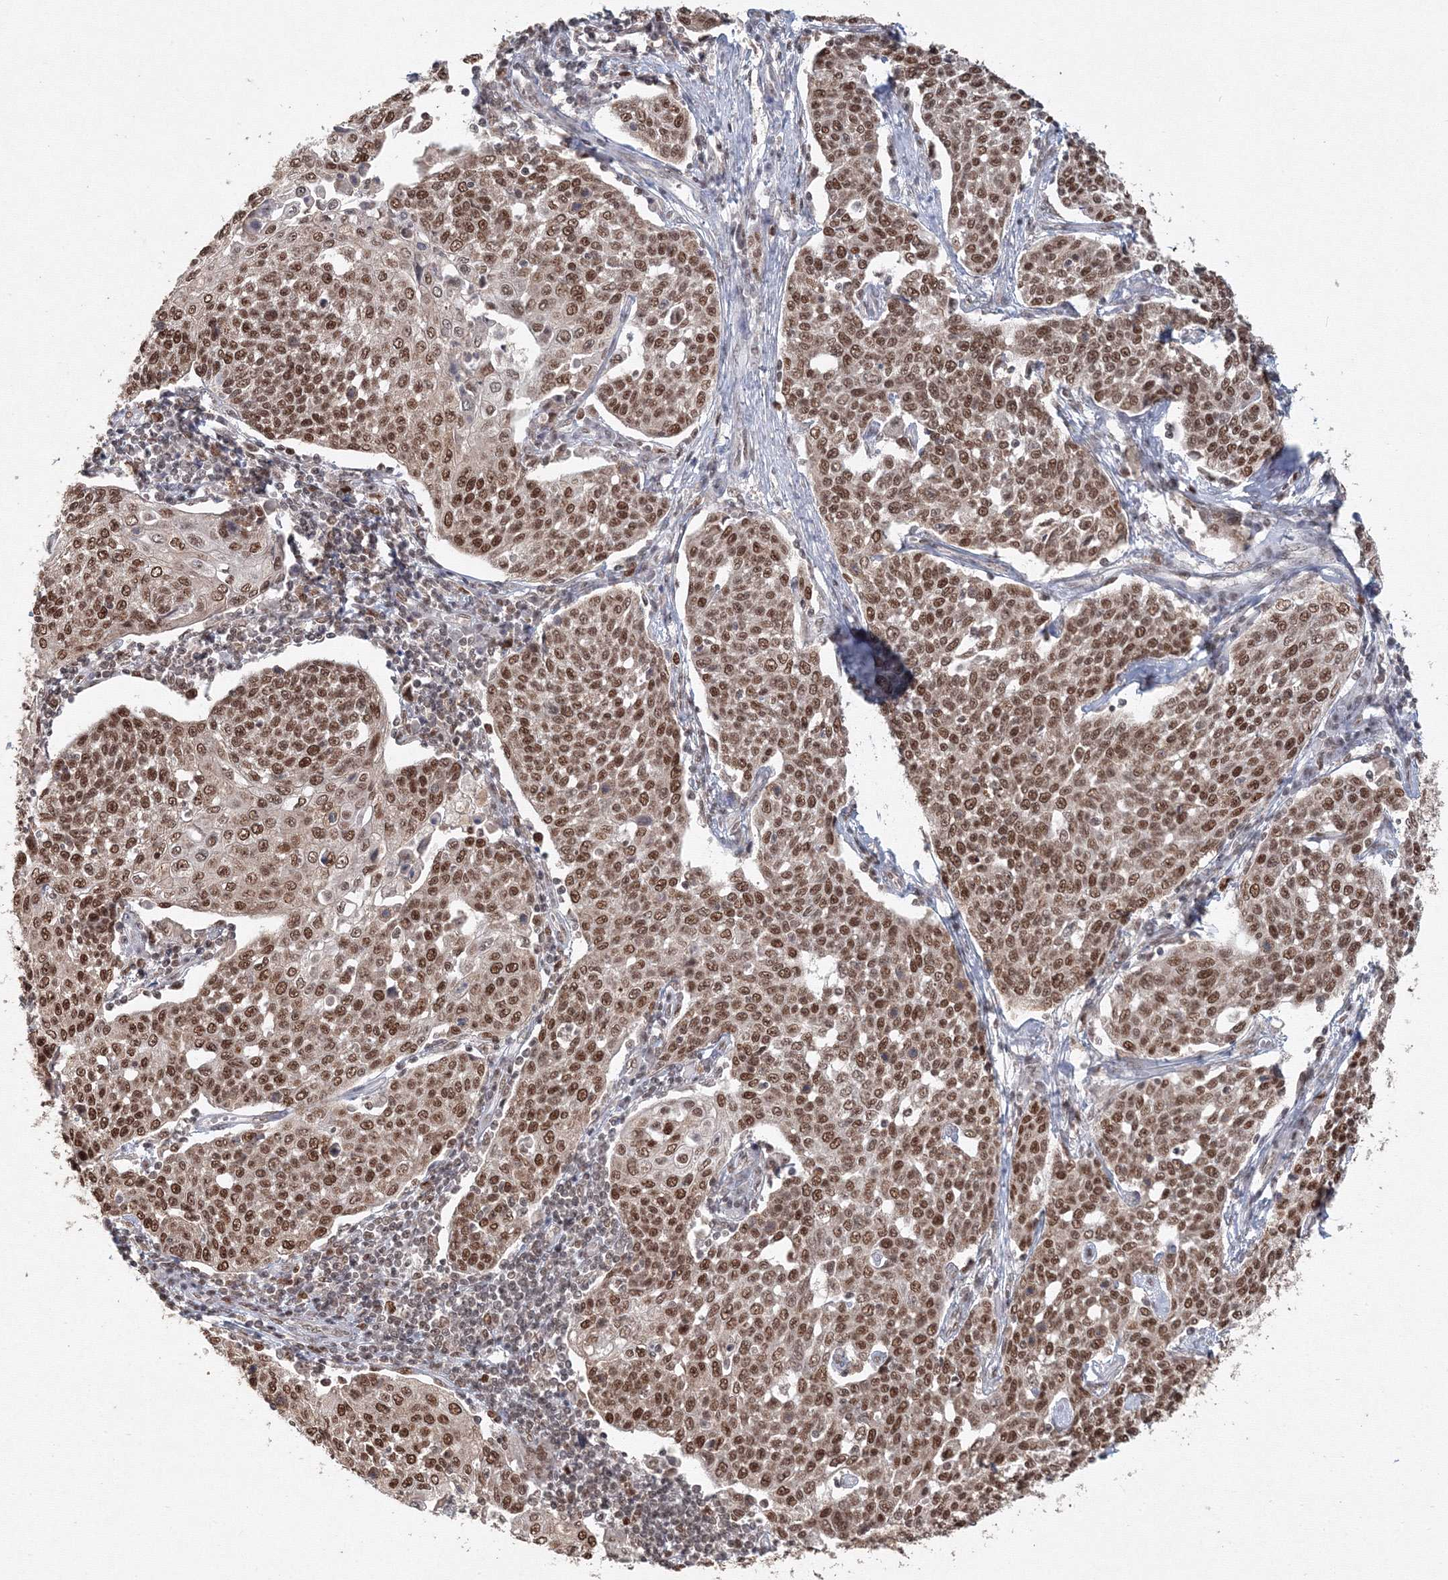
{"staining": {"intensity": "strong", "quantity": ">75%", "location": "nuclear"}, "tissue": "cervical cancer", "cell_type": "Tumor cells", "image_type": "cancer", "snomed": [{"axis": "morphology", "description": "Squamous cell carcinoma, NOS"}, {"axis": "topography", "description": "Cervix"}], "caption": "An immunohistochemistry (IHC) image of neoplastic tissue is shown. Protein staining in brown highlights strong nuclear positivity in cervical squamous cell carcinoma within tumor cells. (DAB (3,3'-diaminobenzidine) IHC with brightfield microscopy, high magnification).", "gene": "IWS1", "patient": {"sex": "female", "age": 34}}